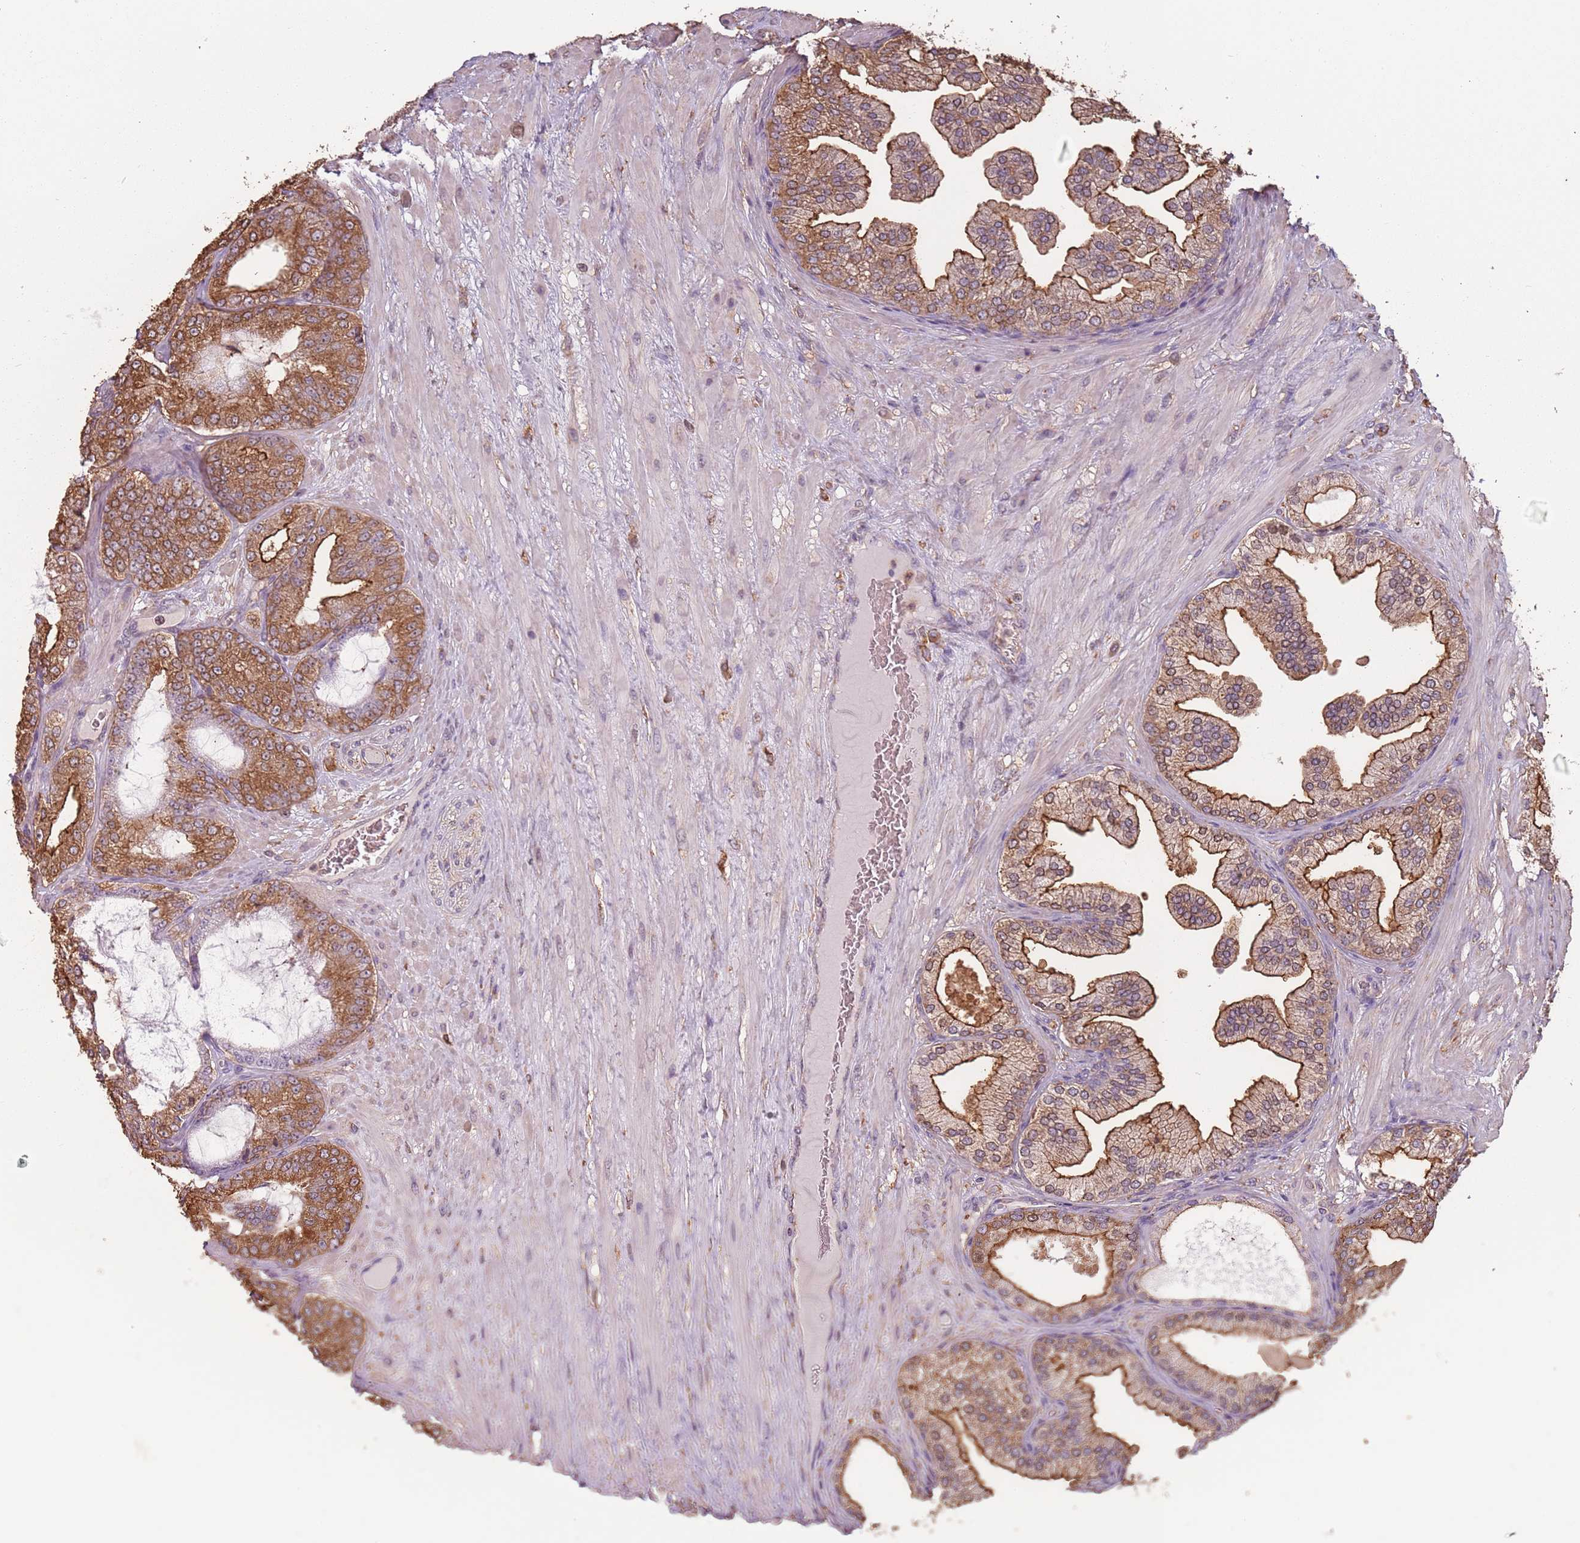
{"staining": {"intensity": "moderate", "quantity": ">75%", "location": "cytoplasmic/membranous"}, "tissue": "prostate cancer", "cell_type": "Tumor cells", "image_type": "cancer", "snomed": [{"axis": "morphology", "description": "Adenocarcinoma, Low grade"}, {"axis": "topography", "description": "Prostate"}], "caption": "Immunohistochemical staining of human prostate cancer (low-grade adenocarcinoma) displays moderate cytoplasmic/membranous protein expression in about >75% of tumor cells.", "gene": "ATOSB", "patient": {"sex": "male", "age": 63}}